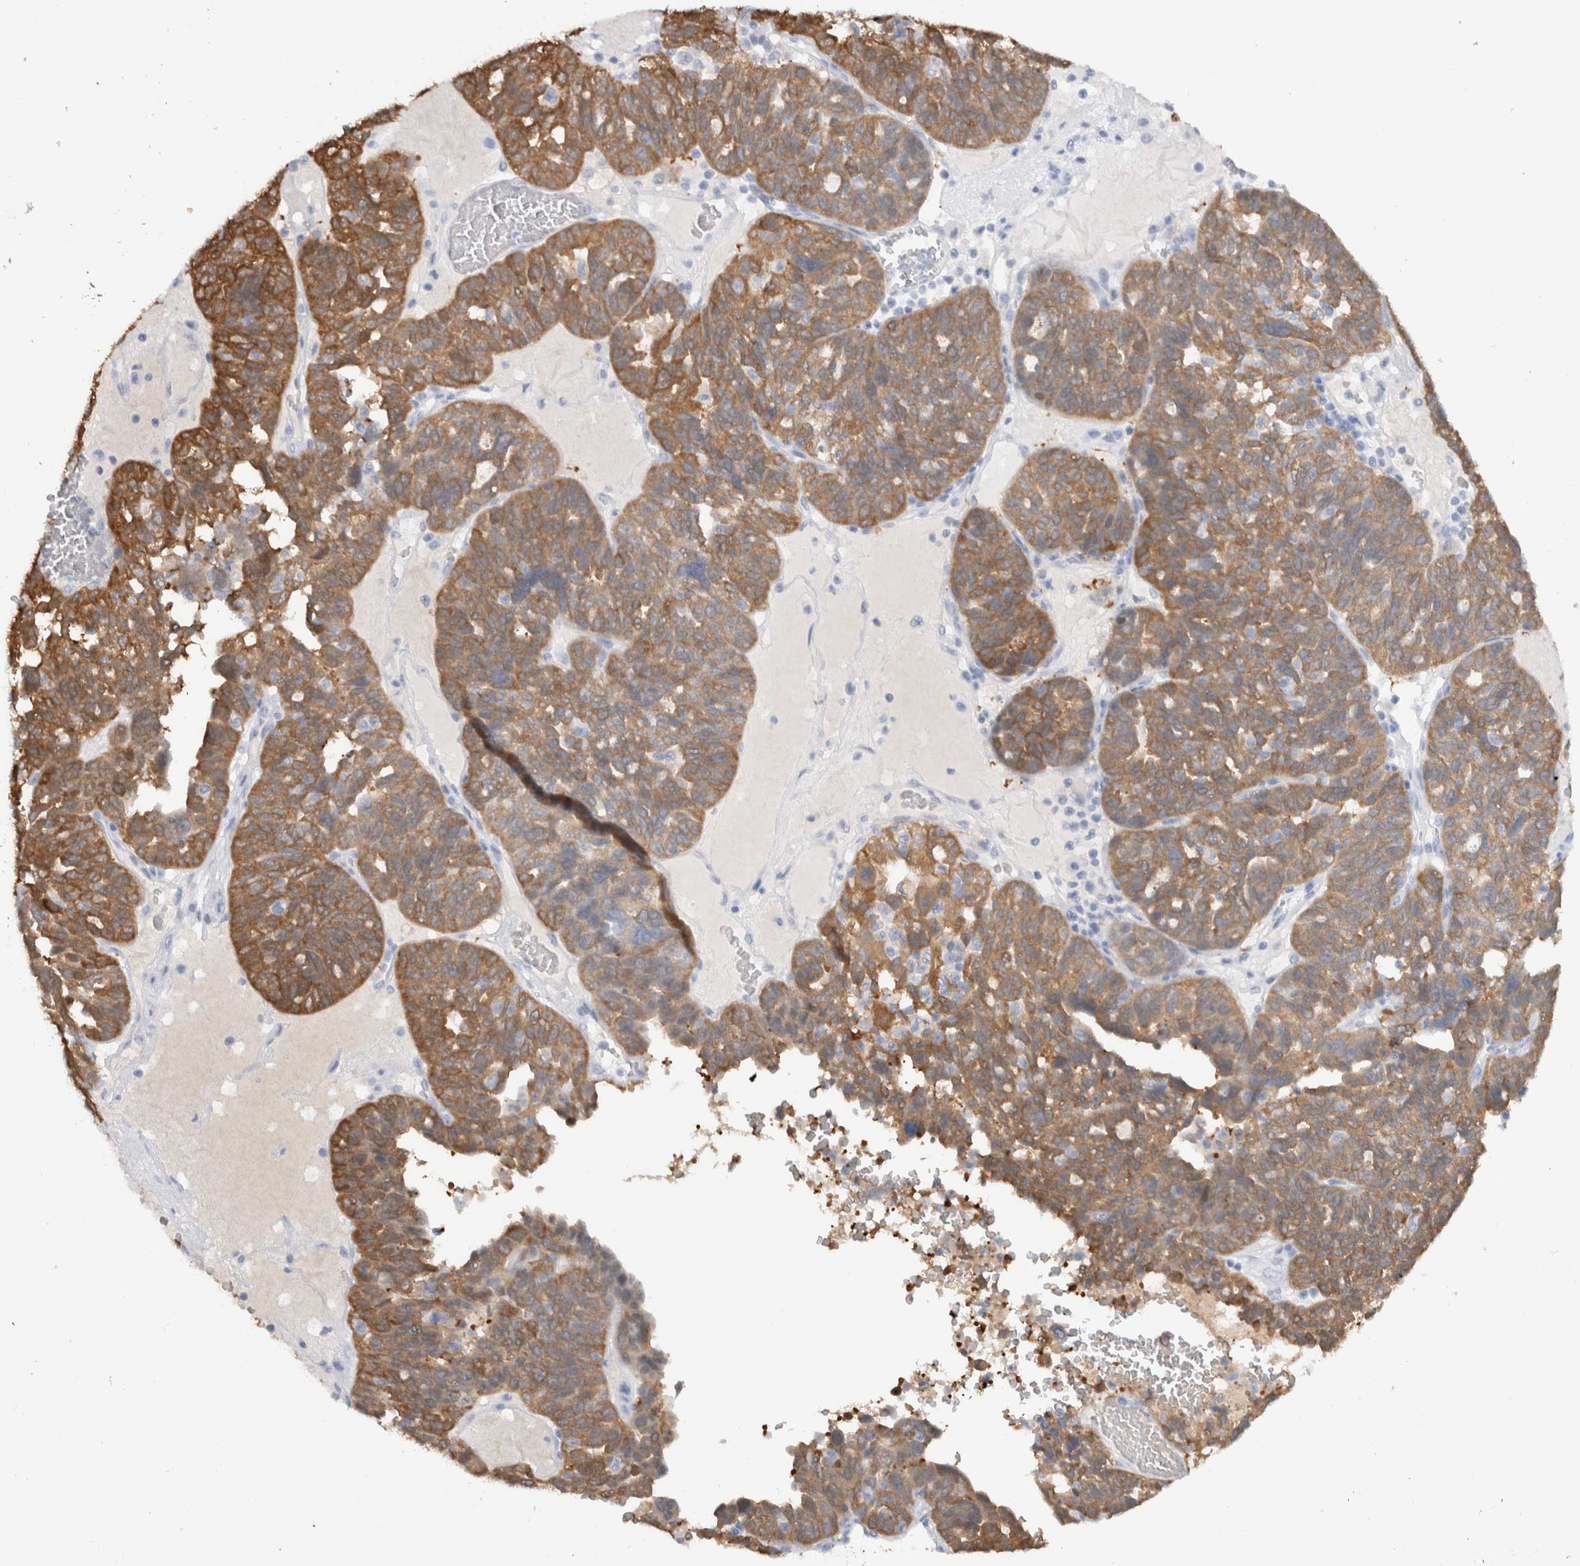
{"staining": {"intensity": "moderate", "quantity": ">75%", "location": "cytoplasmic/membranous"}, "tissue": "ovarian cancer", "cell_type": "Tumor cells", "image_type": "cancer", "snomed": [{"axis": "morphology", "description": "Cystadenocarcinoma, serous, NOS"}, {"axis": "topography", "description": "Ovary"}], "caption": "High-power microscopy captured an immunohistochemistry photomicrograph of ovarian cancer (serous cystadenocarcinoma), revealing moderate cytoplasmic/membranous positivity in about >75% of tumor cells.", "gene": "NAPEPLD", "patient": {"sex": "female", "age": 59}}